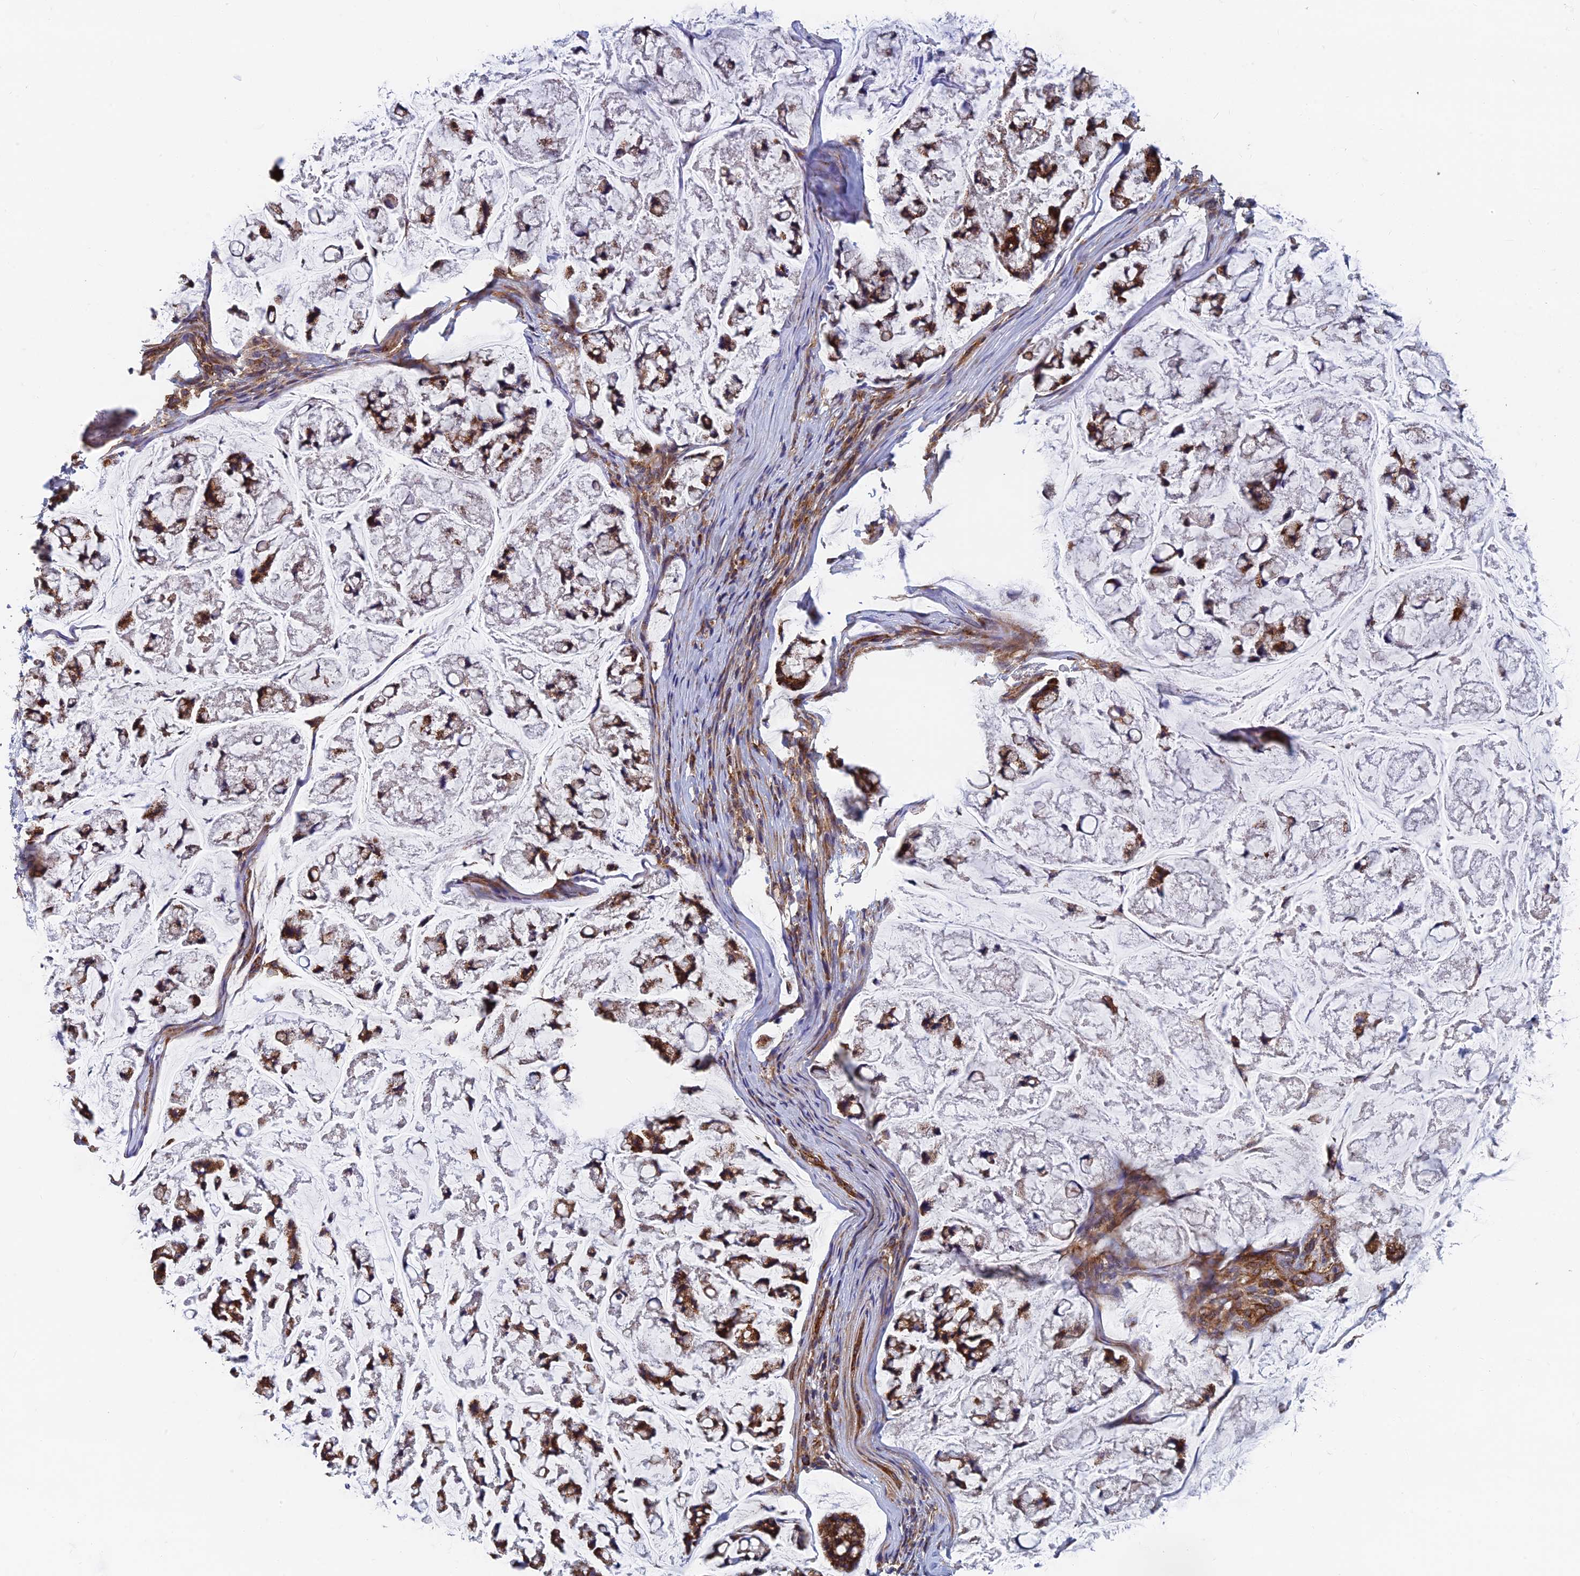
{"staining": {"intensity": "strong", "quantity": ">75%", "location": "cytoplasmic/membranous"}, "tissue": "stomach cancer", "cell_type": "Tumor cells", "image_type": "cancer", "snomed": [{"axis": "morphology", "description": "Adenocarcinoma, NOS"}, {"axis": "topography", "description": "Stomach, lower"}], "caption": "A histopathology image showing strong cytoplasmic/membranous positivity in approximately >75% of tumor cells in stomach adenocarcinoma, as visualized by brown immunohistochemical staining.", "gene": "MRPS9", "patient": {"sex": "male", "age": 67}}